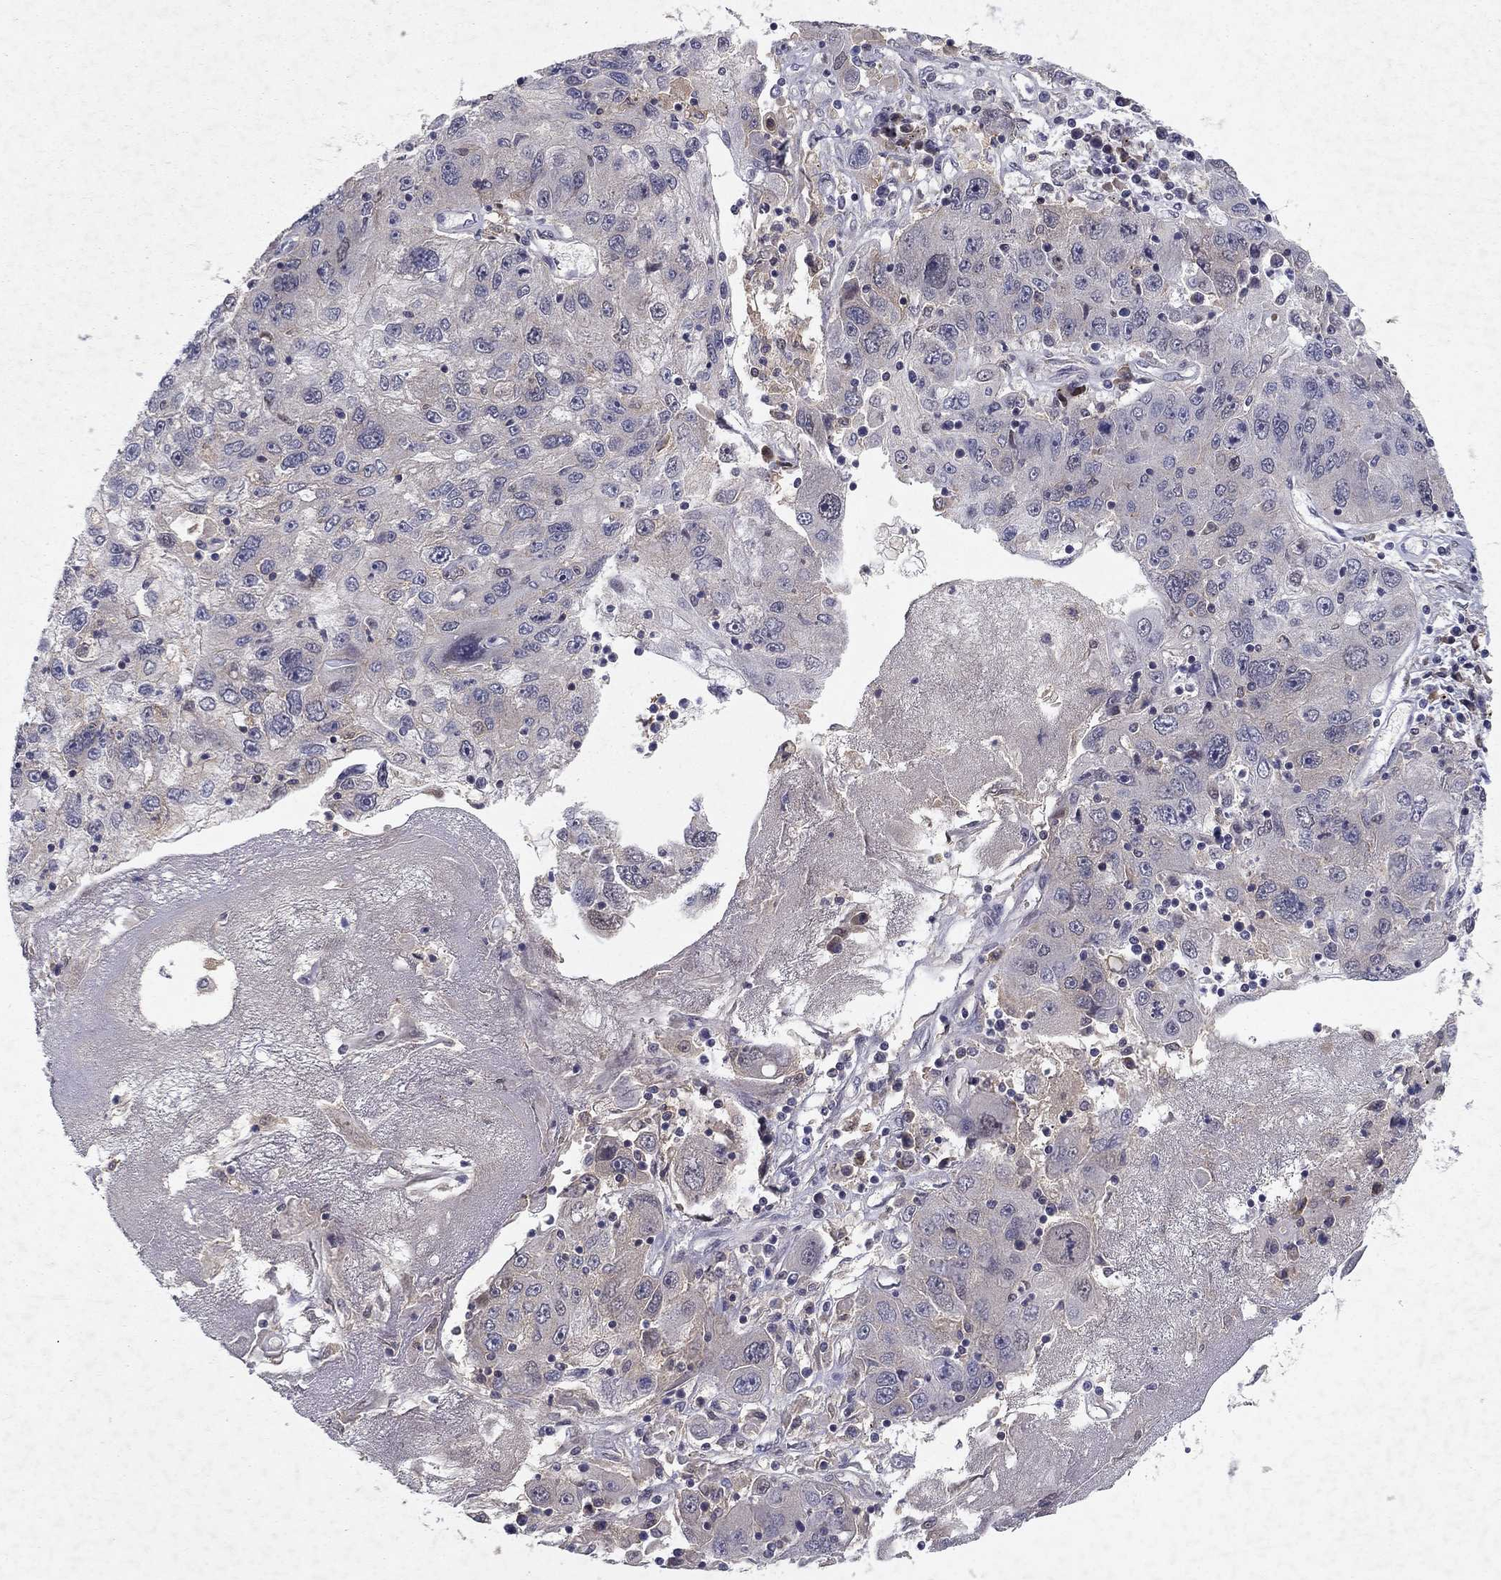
{"staining": {"intensity": "negative", "quantity": "none", "location": "none"}, "tissue": "stomach cancer", "cell_type": "Tumor cells", "image_type": "cancer", "snomed": [{"axis": "morphology", "description": "Adenocarcinoma, NOS"}, {"axis": "topography", "description": "Stomach"}], "caption": "Stomach cancer (adenocarcinoma) was stained to show a protein in brown. There is no significant positivity in tumor cells. Nuclei are stained in blue.", "gene": "CRTC1", "patient": {"sex": "male", "age": 56}}